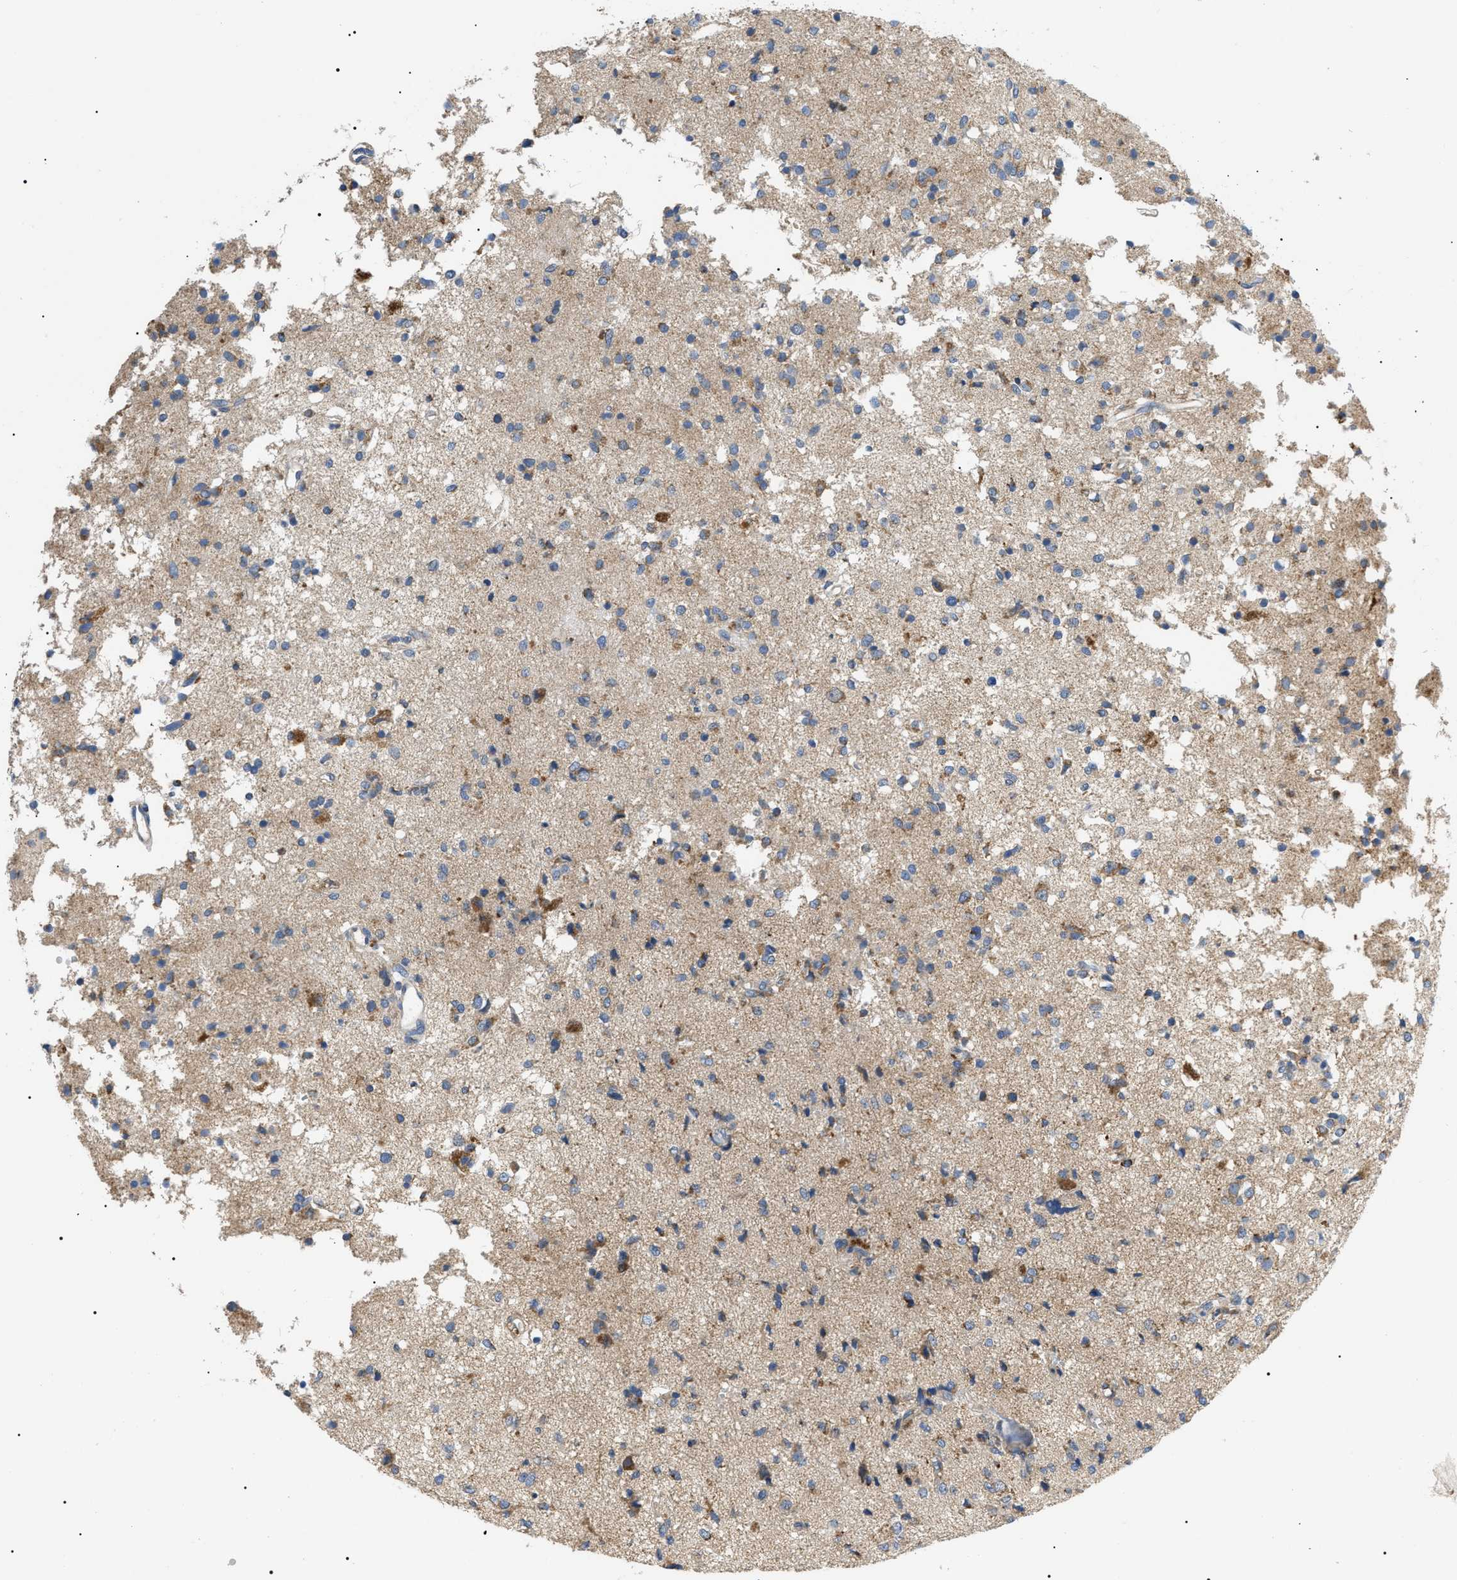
{"staining": {"intensity": "moderate", "quantity": "<25%", "location": "cytoplasmic/membranous"}, "tissue": "glioma", "cell_type": "Tumor cells", "image_type": "cancer", "snomed": [{"axis": "morphology", "description": "Glioma, malignant, High grade"}, {"axis": "topography", "description": "Brain"}], "caption": "The photomicrograph reveals immunohistochemical staining of glioma. There is moderate cytoplasmic/membranous positivity is appreciated in approximately <25% of tumor cells.", "gene": "TOMM6", "patient": {"sex": "female", "age": 59}}